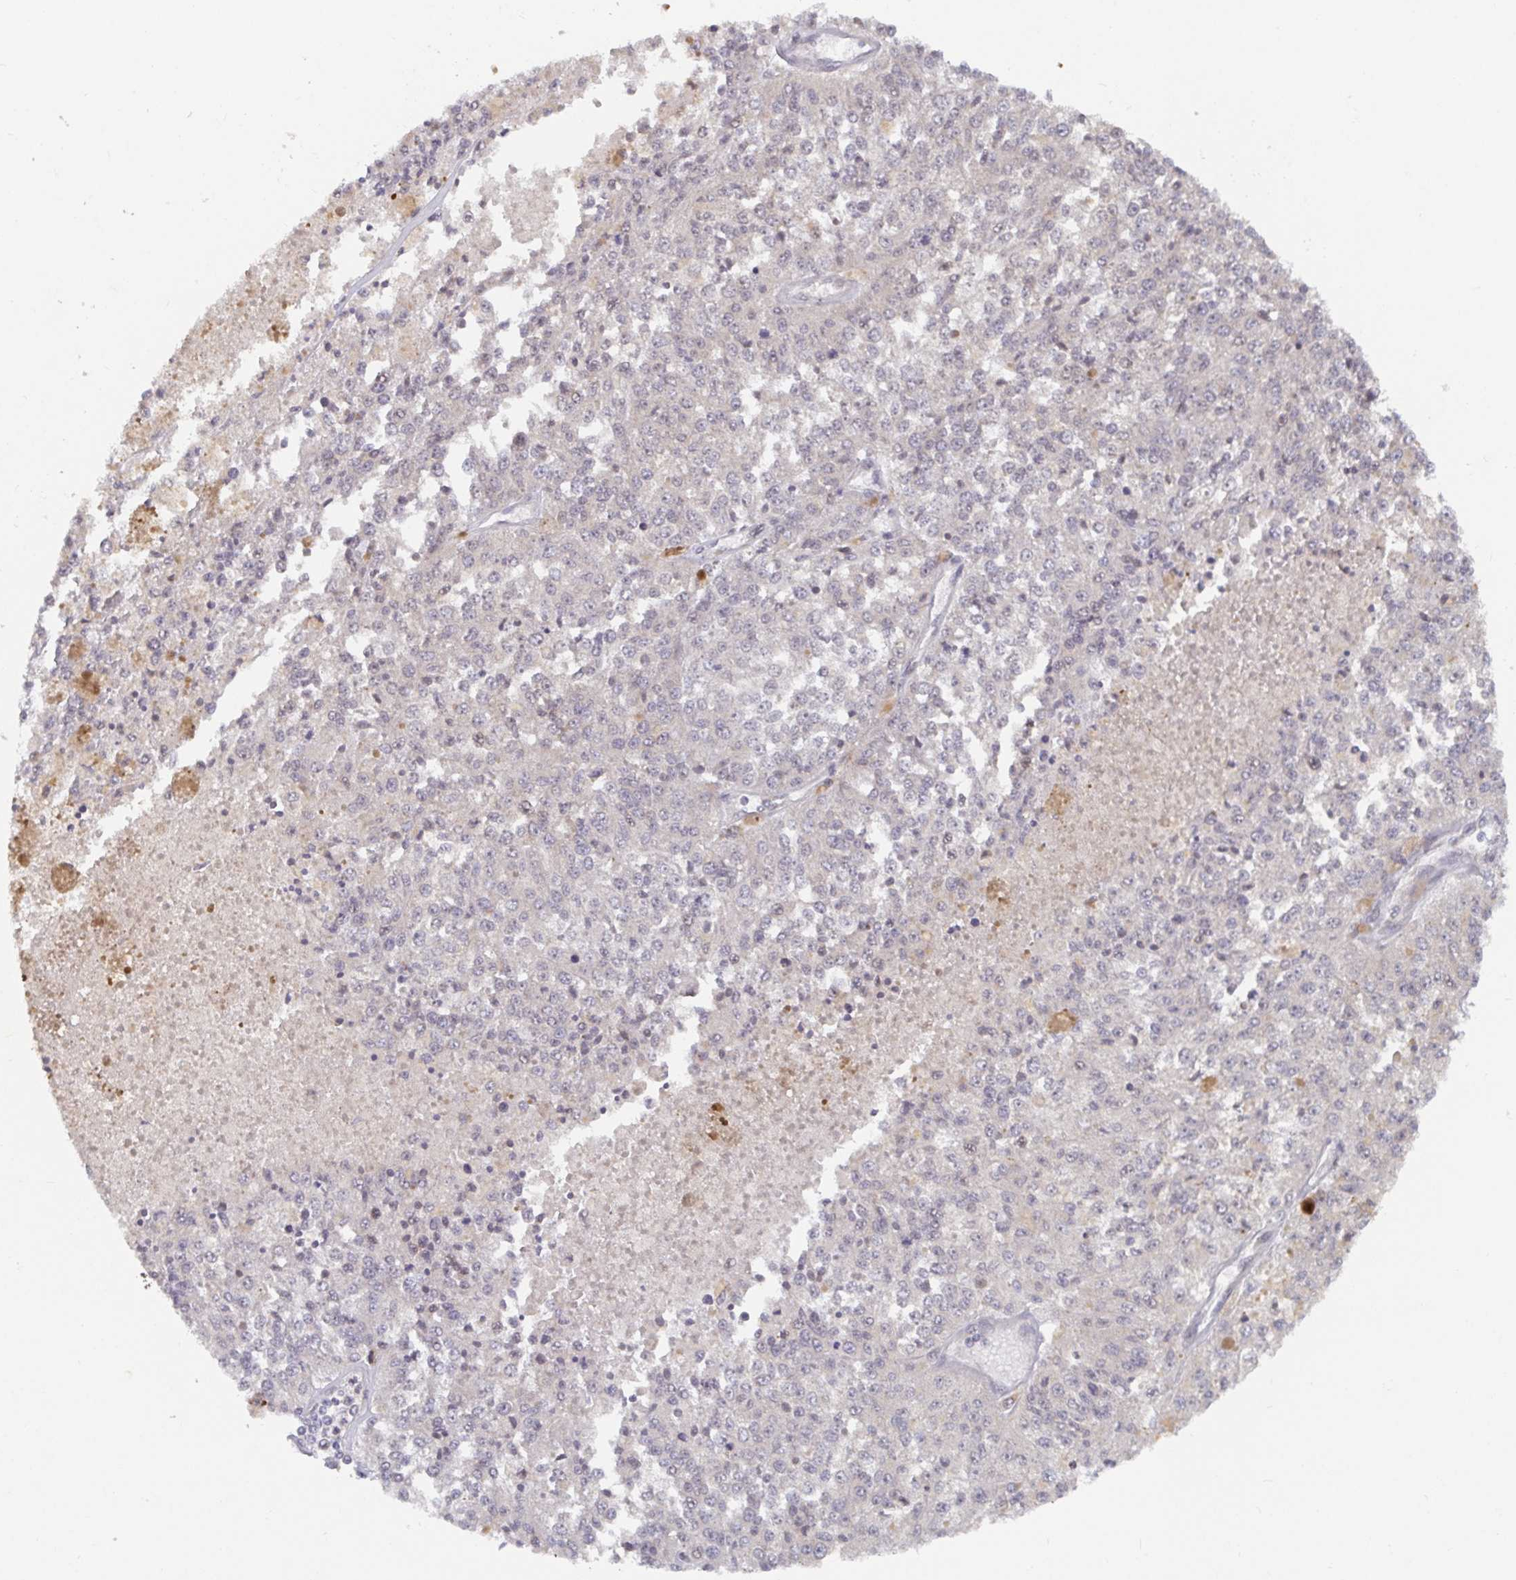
{"staining": {"intensity": "negative", "quantity": "none", "location": "none"}, "tissue": "melanoma", "cell_type": "Tumor cells", "image_type": "cancer", "snomed": [{"axis": "morphology", "description": "Malignant melanoma, Metastatic site"}, {"axis": "topography", "description": "Lymph node"}], "caption": "There is no significant staining in tumor cells of malignant melanoma (metastatic site). (Stains: DAB (3,3'-diaminobenzidine) IHC with hematoxylin counter stain, Microscopy: brightfield microscopy at high magnification).", "gene": "ALG1", "patient": {"sex": "female", "age": 64}}